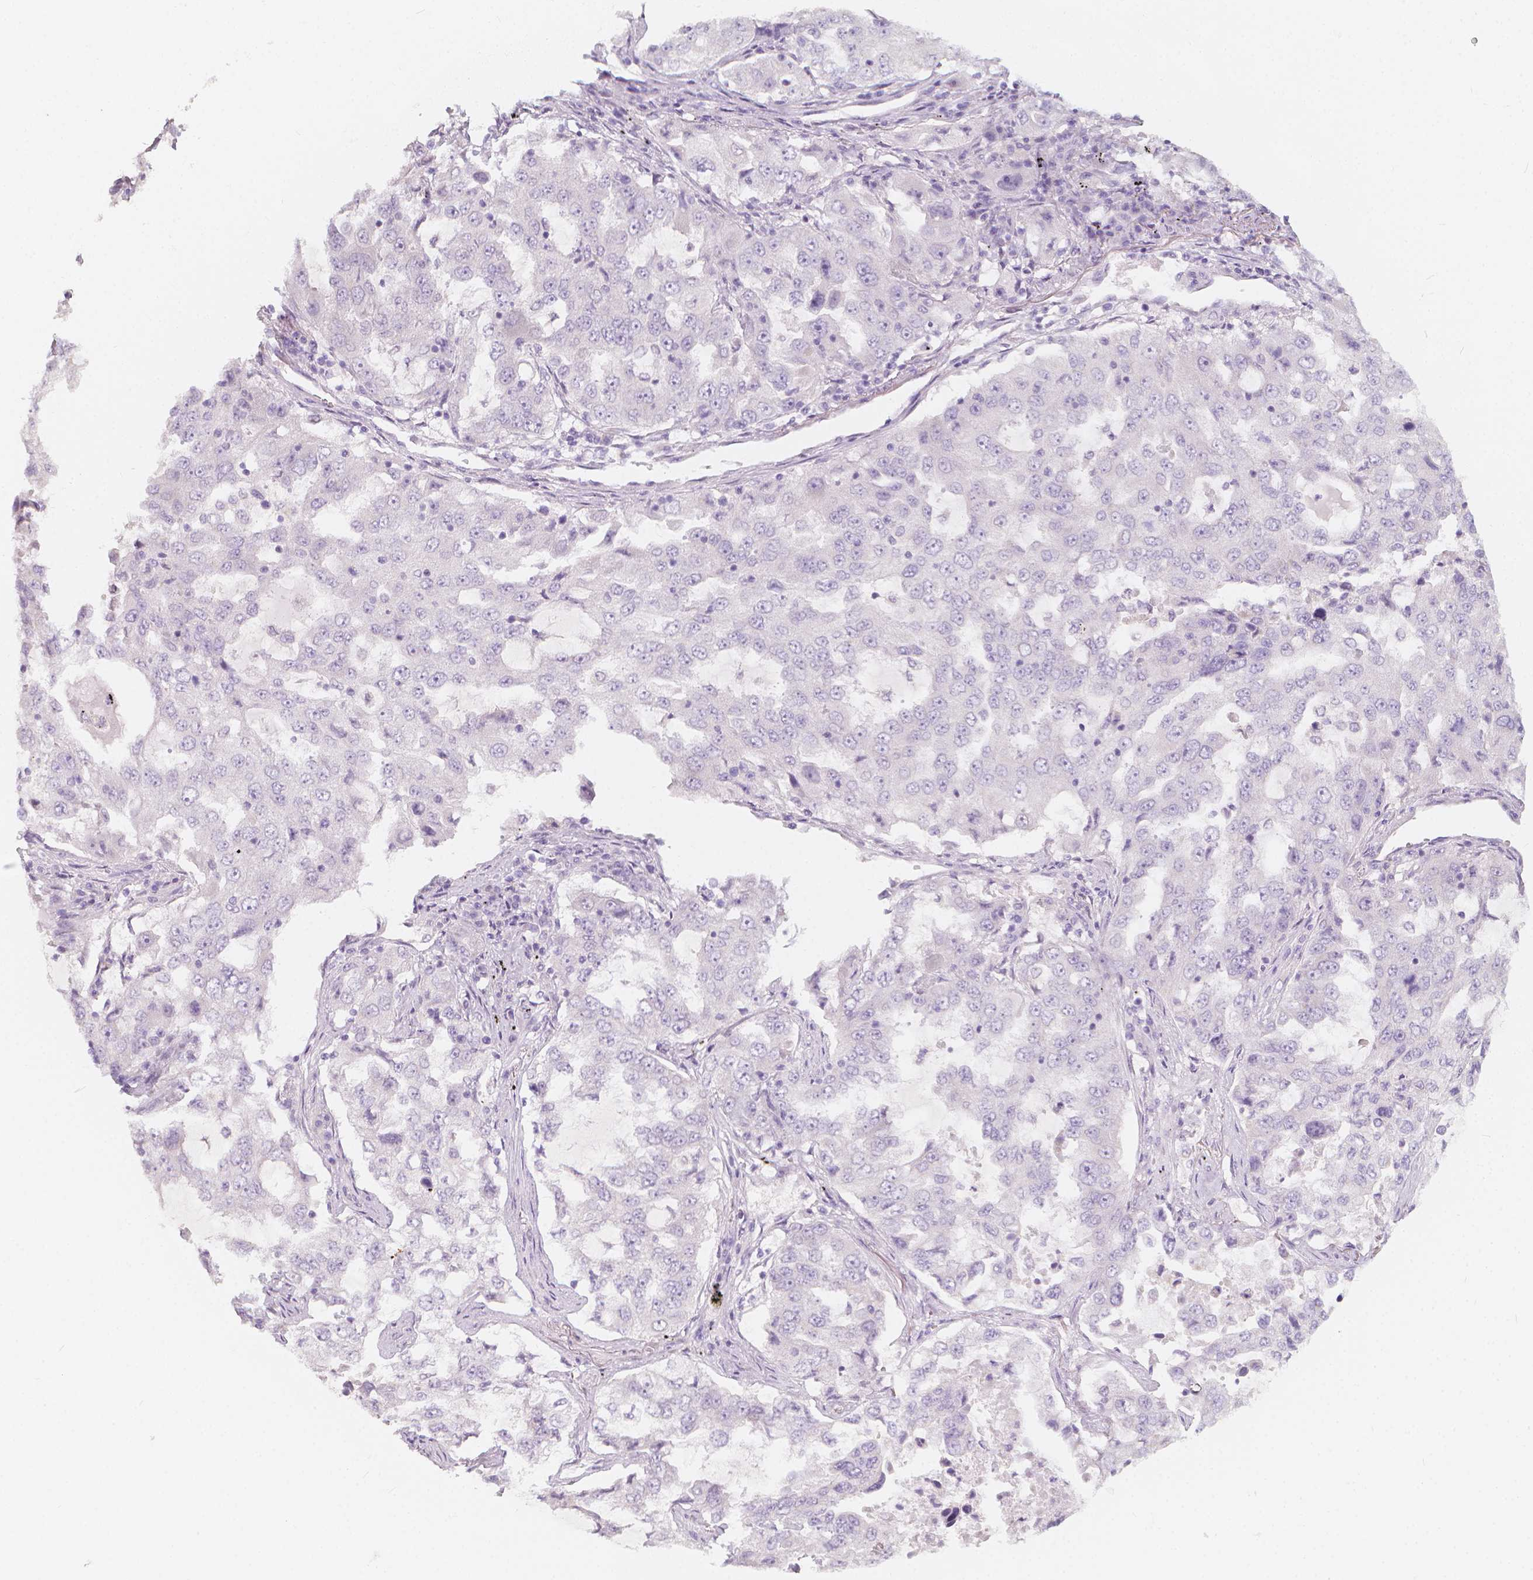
{"staining": {"intensity": "negative", "quantity": "none", "location": "none"}, "tissue": "lung cancer", "cell_type": "Tumor cells", "image_type": "cancer", "snomed": [{"axis": "morphology", "description": "Adenocarcinoma, NOS"}, {"axis": "topography", "description": "Lung"}], "caption": "IHC photomicrograph of adenocarcinoma (lung) stained for a protein (brown), which displays no expression in tumor cells.", "gene": "RBFOX1", "patient": {"sex": "female", "age": 61}}